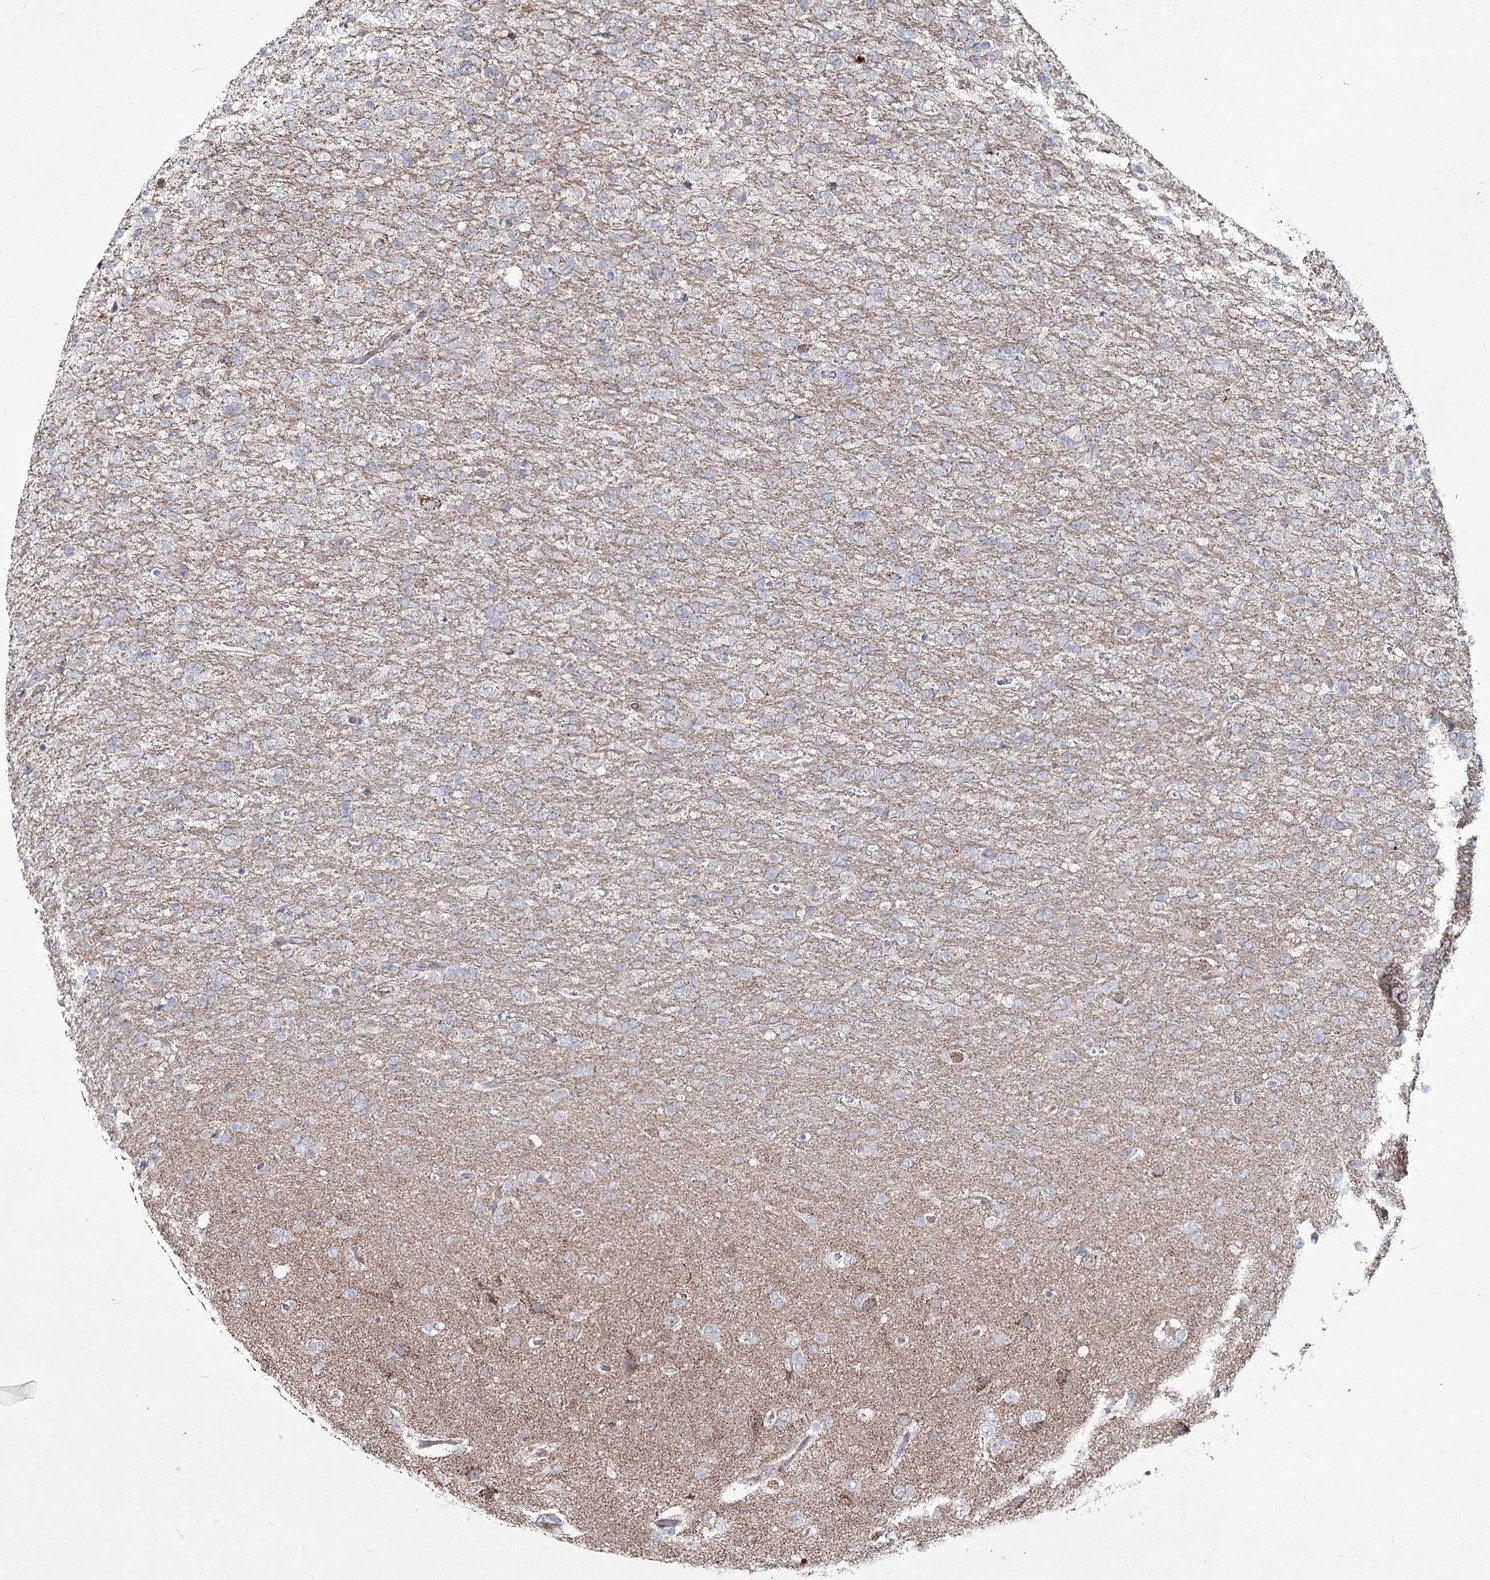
{"staining": {"intensity": "weak", "quantity": "<25%", "location": "cytoplasmic/membranous"}, "tissue": "glioma", "cell_type": "Tumor cells", "image_type": "cancer", "snomed": [{"axis": "morphology", "description": "Glioma, malignant, High grade"}, {"axis": "topography", "description": "Brain"}], "caption": "Tumor cells show no significant protein staining in malignant high-grade glioma.", "gene": "ME3", "patient": {"sex": "female", "age": 74}}